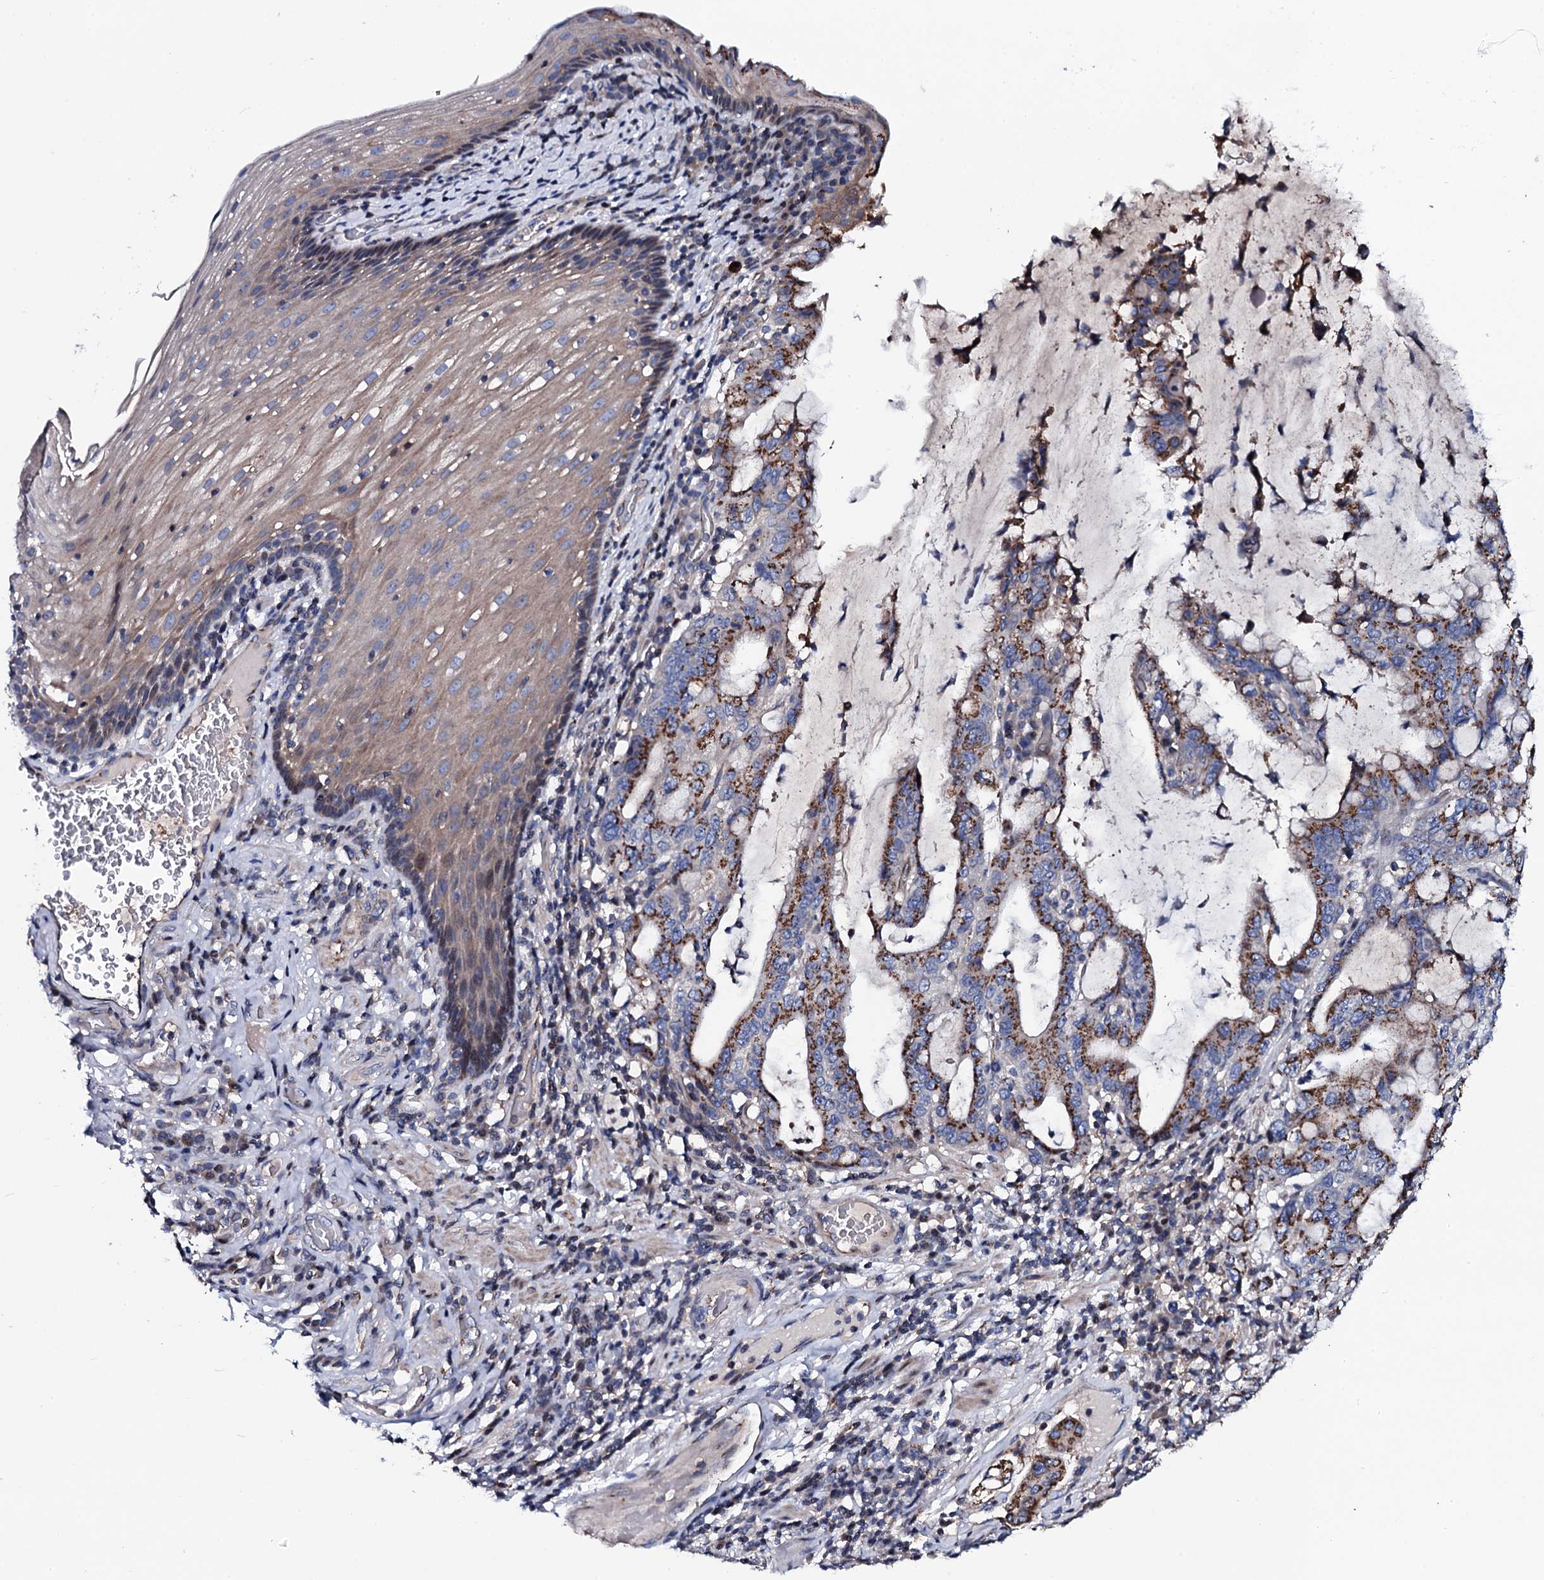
{"staining": {"intensity": "moderate", "quantity": "25%-75%", "location": "cytoplasmic/membranous"}, "tissue": "stomach cancer", "cell_type": "Tumor cells", "image_type": "cancer", "snomed": [{"axis": "morphology", "description": "Normal tissue, NOS"}, {"axis": "morphology", "description": "Adenocarcinoma, NOS"}, {"axis": "topography", "description": "Esophagus"}, {"axis": "topography", "description": "Stomach, upper"}, {"axis": "topography", "description": "Peripheral nerve tissue"}], "caption": "DAB immunohistochemical staining of human stomach cancer exhibits moderate cytoplasmic/membranous protein expression in about 25%-75% of tumor cells.", "gene": "PLET1", "patient": {"sex": "male", "age": 62}}